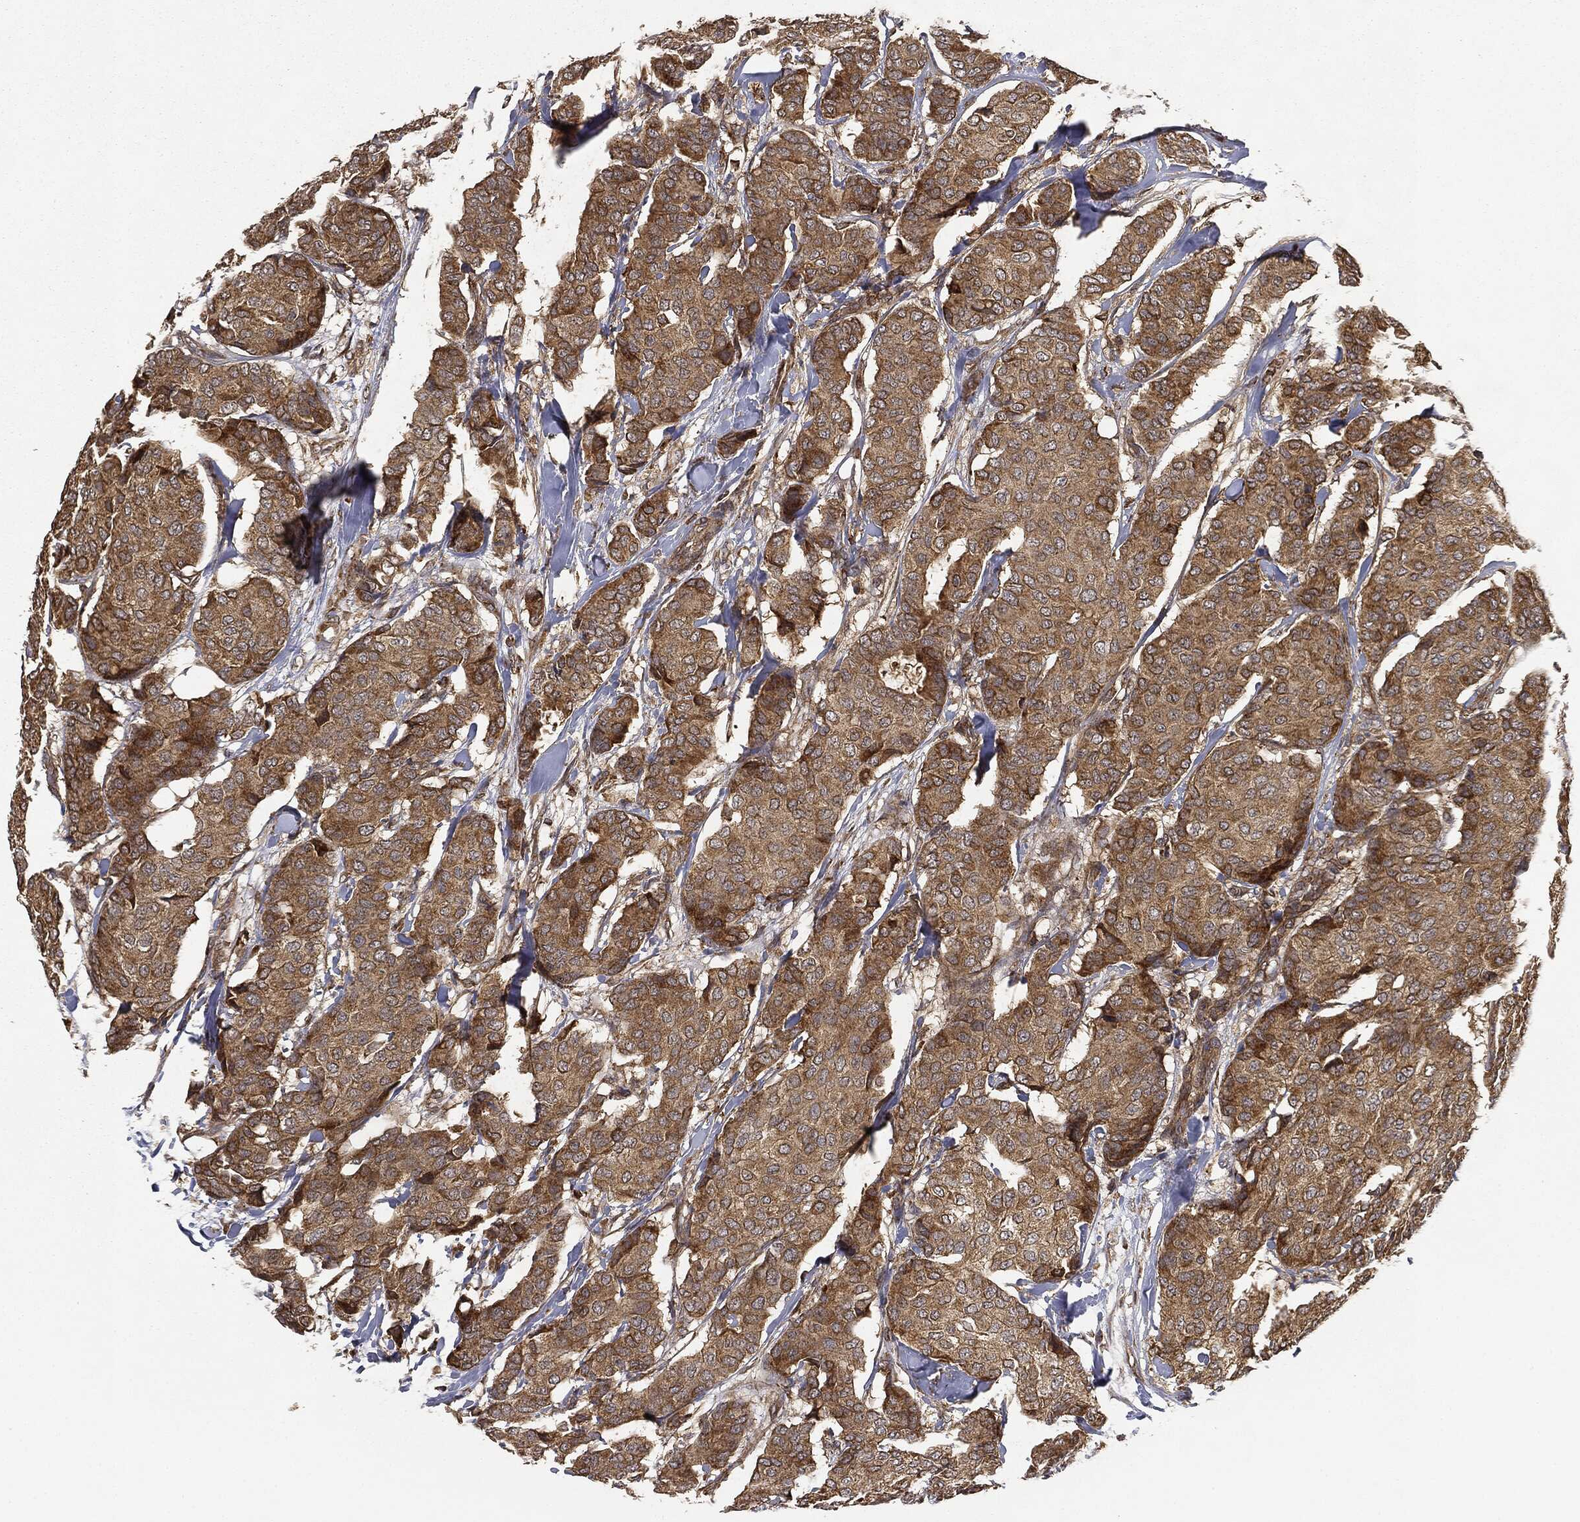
{"staining": {"intensity": "moderate", "quantity": ">75%", "location": "cytoplasmic/membranous"}, "tissue": "breast cancer", "cell_type": "Tumor cells", "image_type": "cancer", "snomed": [{"axis": "morphology", "description": "Duct carcinoma"}, {"axis": "topography", "description": "Breast"}], "caption": "A micrograph of human breast intraductal carcinoma stained for a protein shows moderate cytoplasmic/membranous brown staining in tumor cells. The staining was performed using DAB (3,3'-diaminobenzidine), with brown indicating positive protein expression. Nuclei are stained blue with hematoxylin.", "gene": "MIER2", "patient": {"sex": "female", "age": 75}}